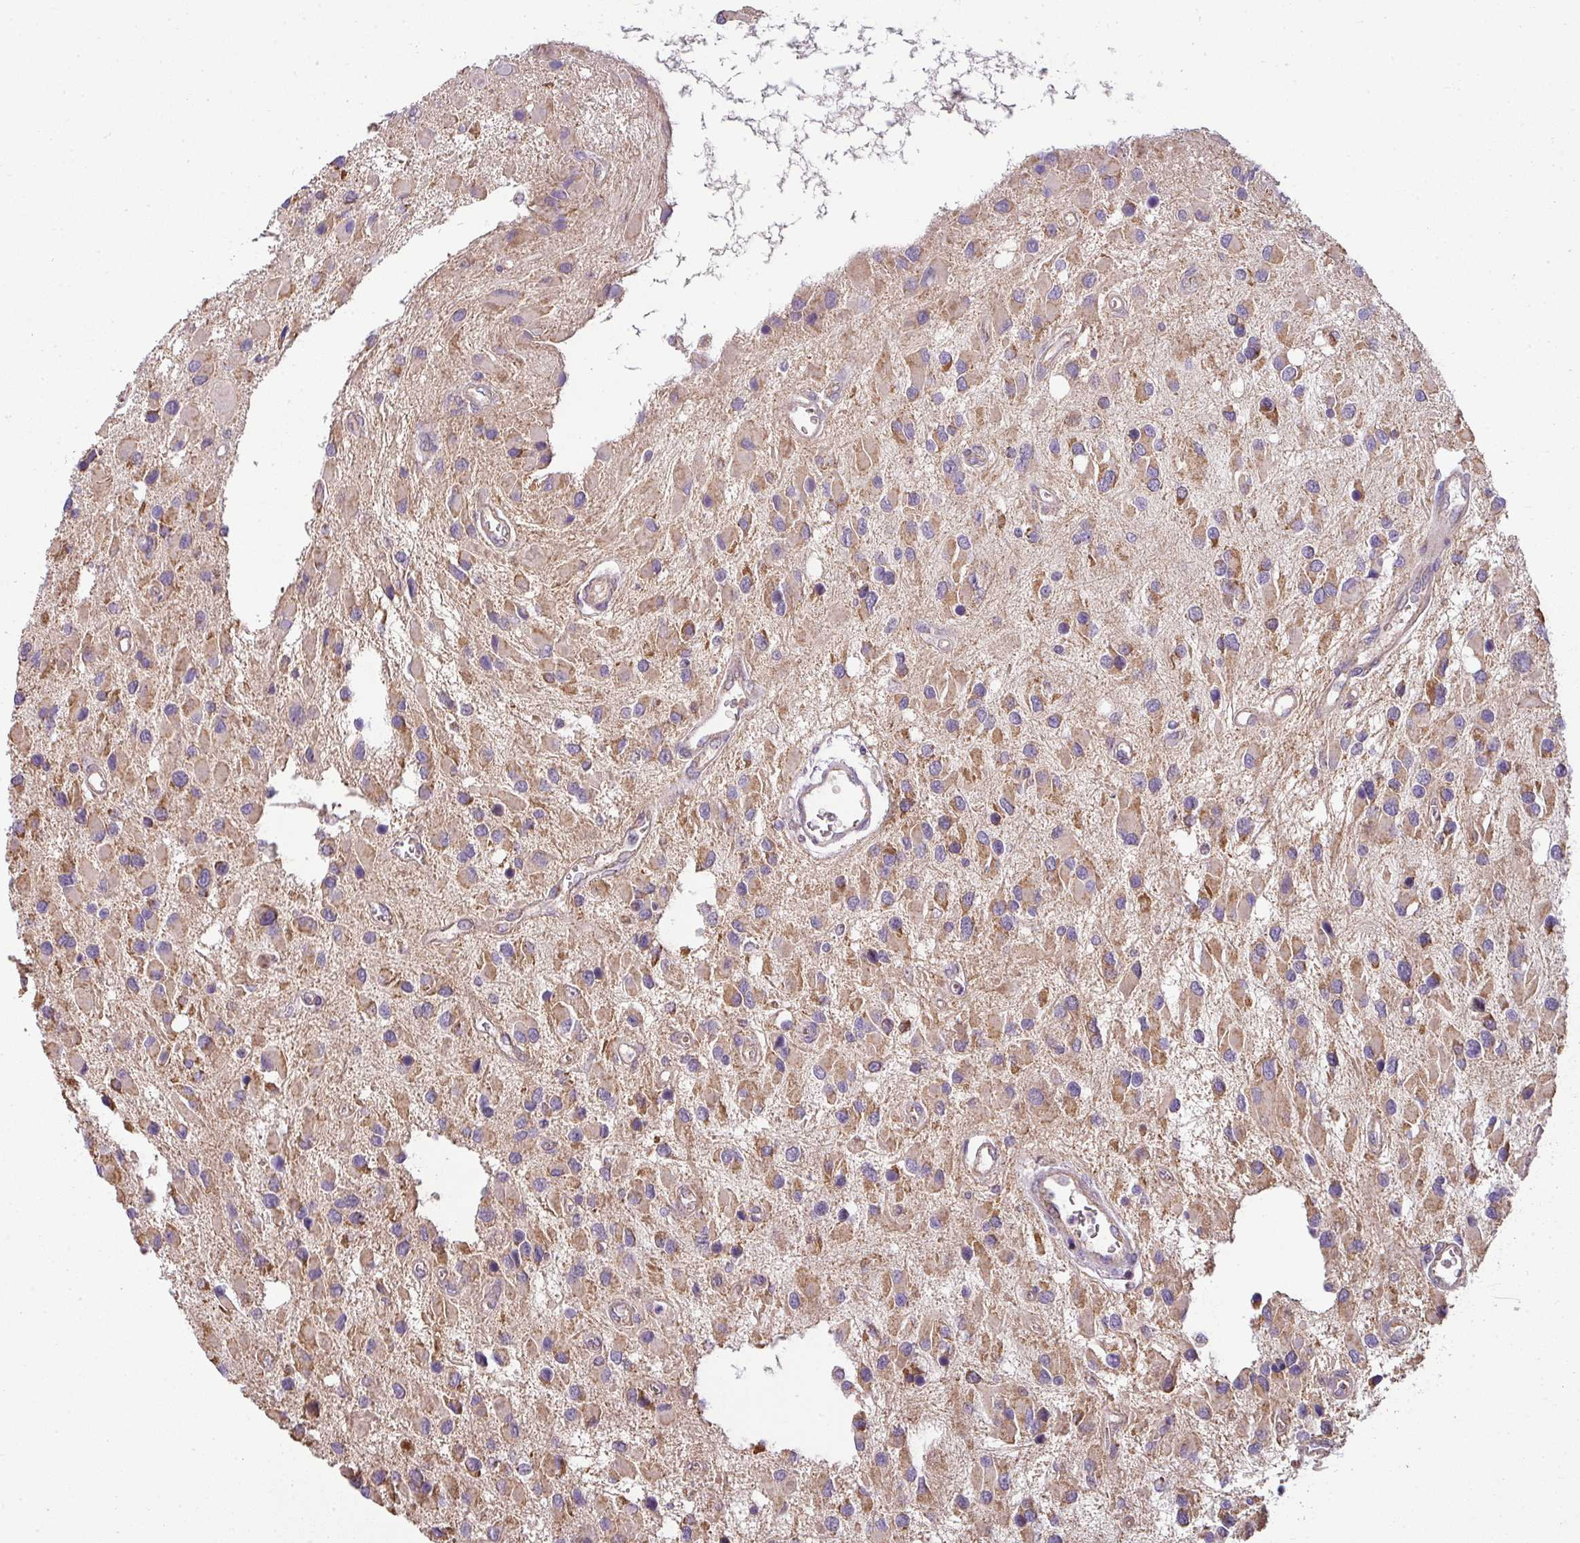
{"staining": {"intensity": "moderate", "quantity": ">75%", "location": "cytoplasmic/membranous"}, "tissue": "glioma", "cell_type": "Tumor cells", "image_type": "cancer", "snomed": [{"axis": "morphology", "description": "Glioma, malignant, High grade"}, {"axis": "topography", "description": "Brain"}], "caption": "Tumor cells show medium levels of moderate cytoplasmic/membranous staining in about >75% of cells in malignant glioma (high-grade). (Stains: DAB (3,3'-diaminobenzidine) in brown, nuclei in blue, Microscopy: brightfield microscopy at high magnification).", "gene": "PALS2", "patient": {"sex": "male", "age": 53}}